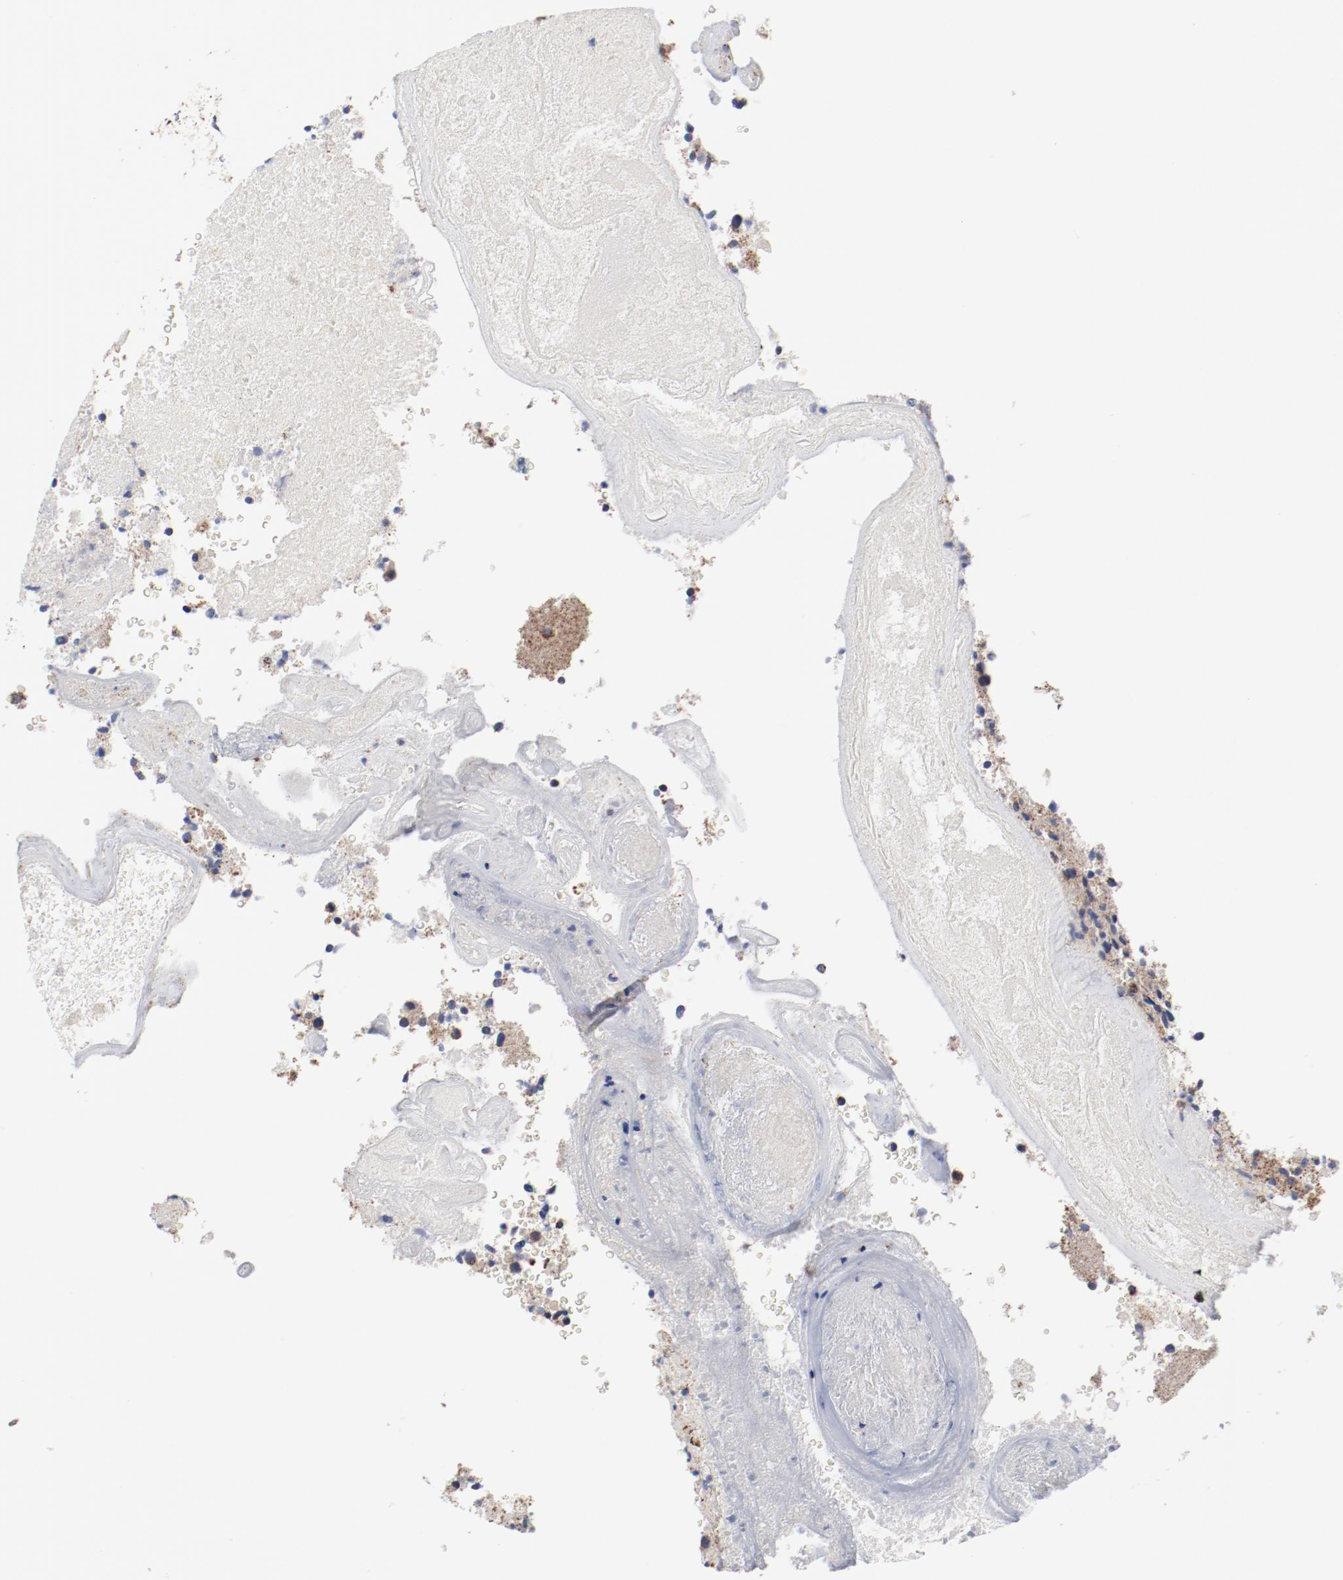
{"staining": {"intensity": "weak", "quantity": "<25%", "location": "cytoplasmic/membranous"}, "tissue": "glioma", "cell_type": "Tumor cells", "image_type": "cancer", "snomed": [{"axis": "morphology", "description": "Normal tissue, NOS"}, {"axis": "morphology", "description": "Glioma, malignant, High grade"}, {"axis": "topography", "description": "Cerebral cortex"}], "caption": "Image shows no protein staining in tumor cells of high-grade glioma (malignant) tissue.", "gene": "NDUFV2", "patient": {"sex": "male", "age": 75}}